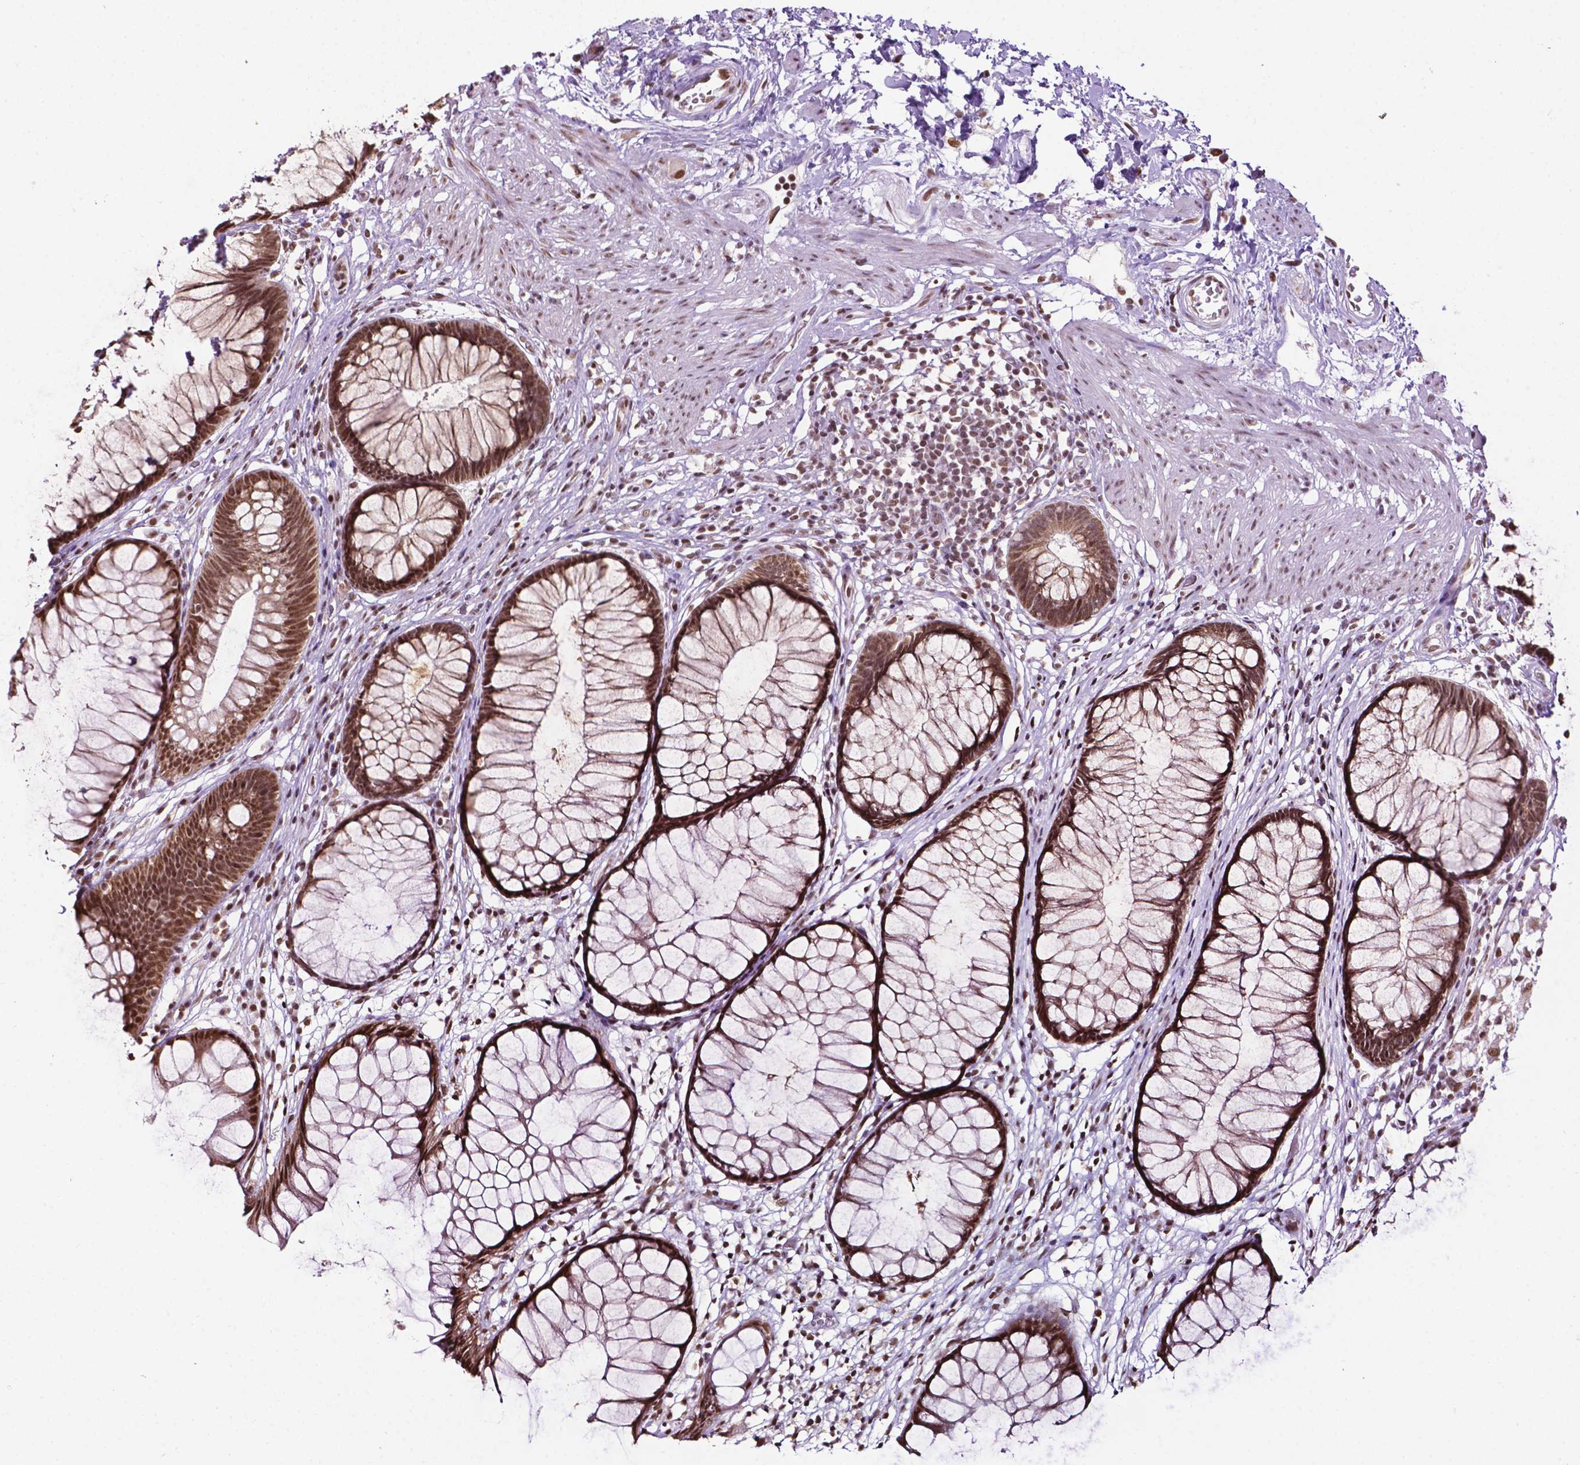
{"staining": {"intensity": "moderate", "quantity": ">75%", "location": "nuclear"}, "tissue": "rectum", "cell_type": "Glandular cells", "image_type": "normal", "snomed": [{"axis": "morphology", "description": "Normal tissue, NOS"}, {"axis": "topography", "description": "Smooth muscle"}, {"axis": "topography", "description": "Rectum"}], "caption": "IHC (DAB (3,3'-diaminobenzidine)) staining of unremarkable rectum reveals moderate nuclear protein expression in about >75% of glandular cells.", "gene": "COL23A1", "patient": {"sex": "male", "age": 53}}